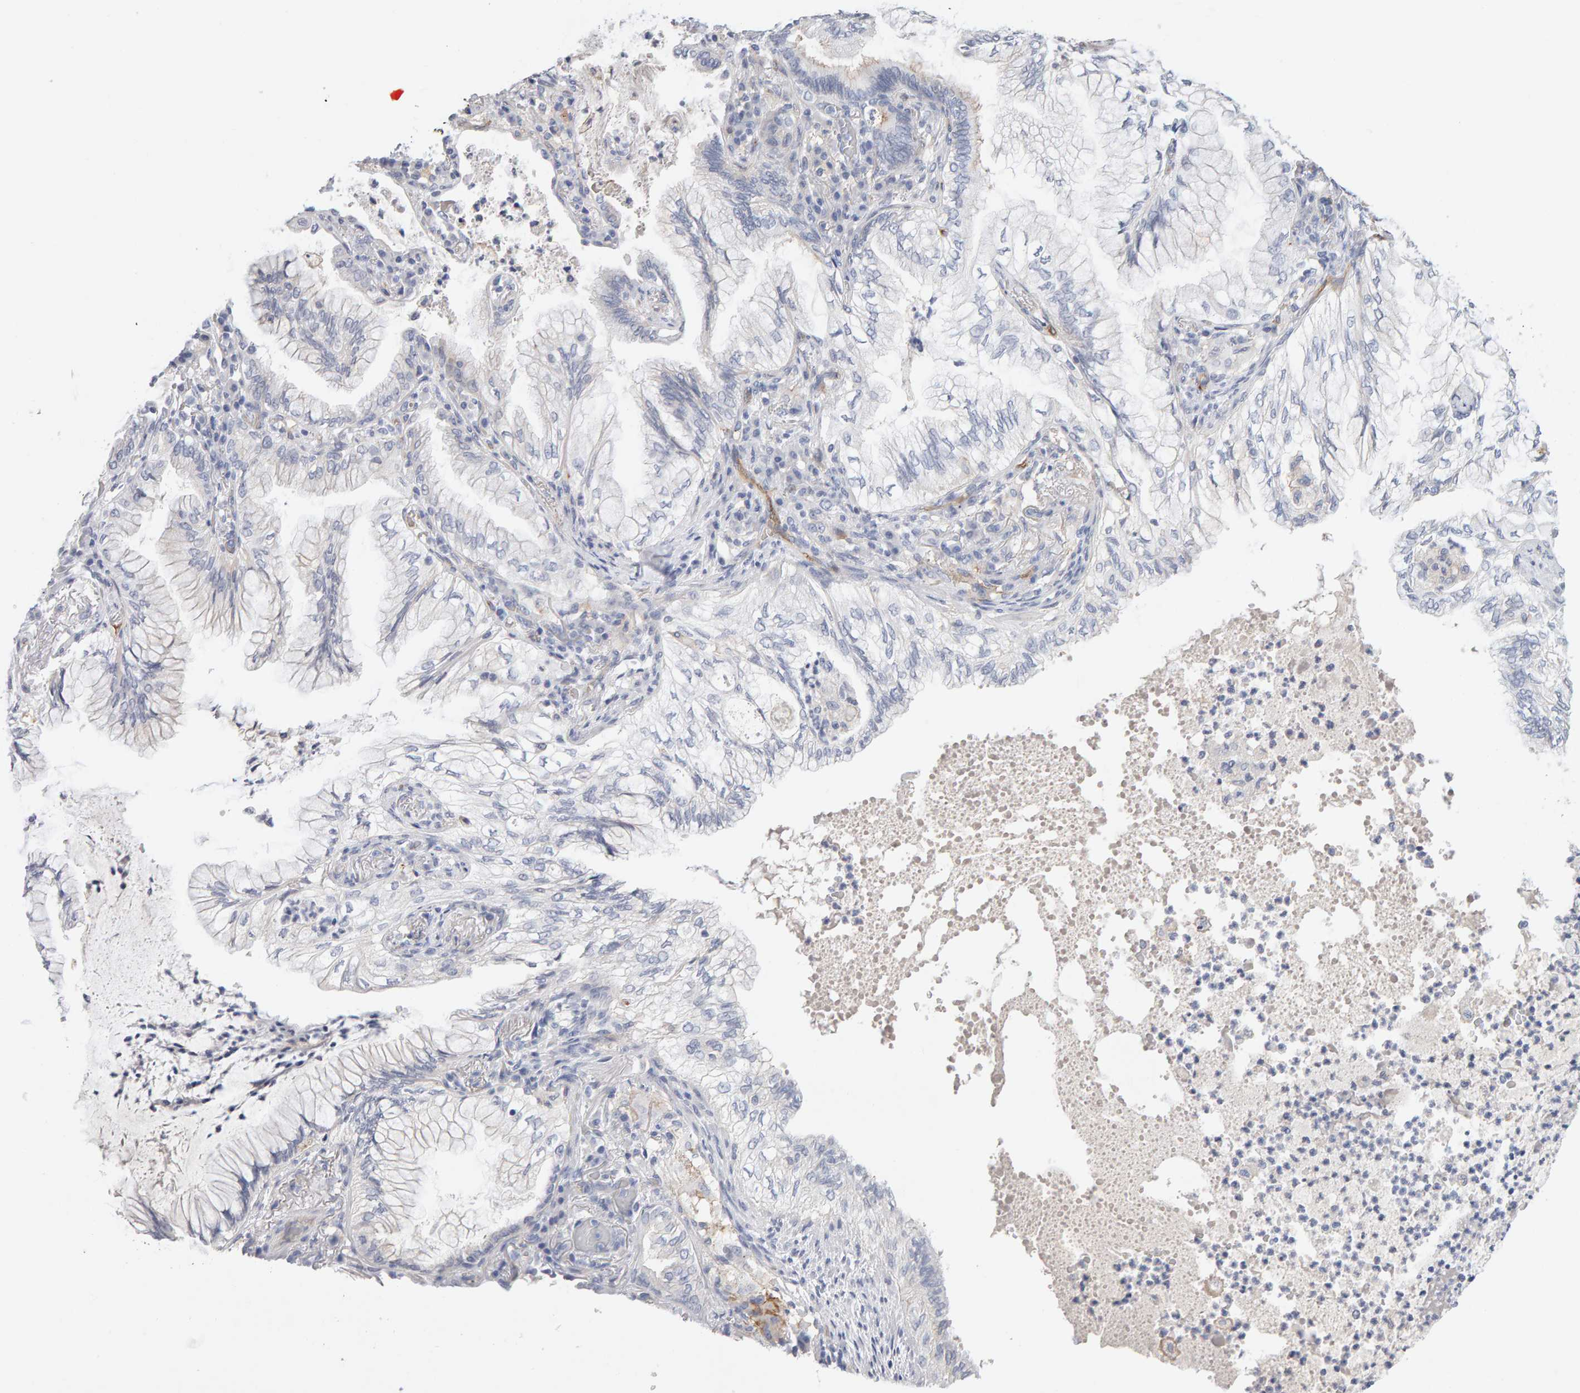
{"staining": {"intensity": "negative", "quantity": "none", "location": "none"}, "tissue": "lung cancer", "cell_type": "Tumor cells", "image_type": "cancer", "snomed": [{"axis": "morphology", "description": "Adenocarcinoma, NOS"}, {"axis": "topography", "description": "Lung"}], "caption": "Protein analysis of lung cancer reveals no significant expression in tumor cells.", "gene": "METRNL", "patient": {"sex": "female", "age": 70}}